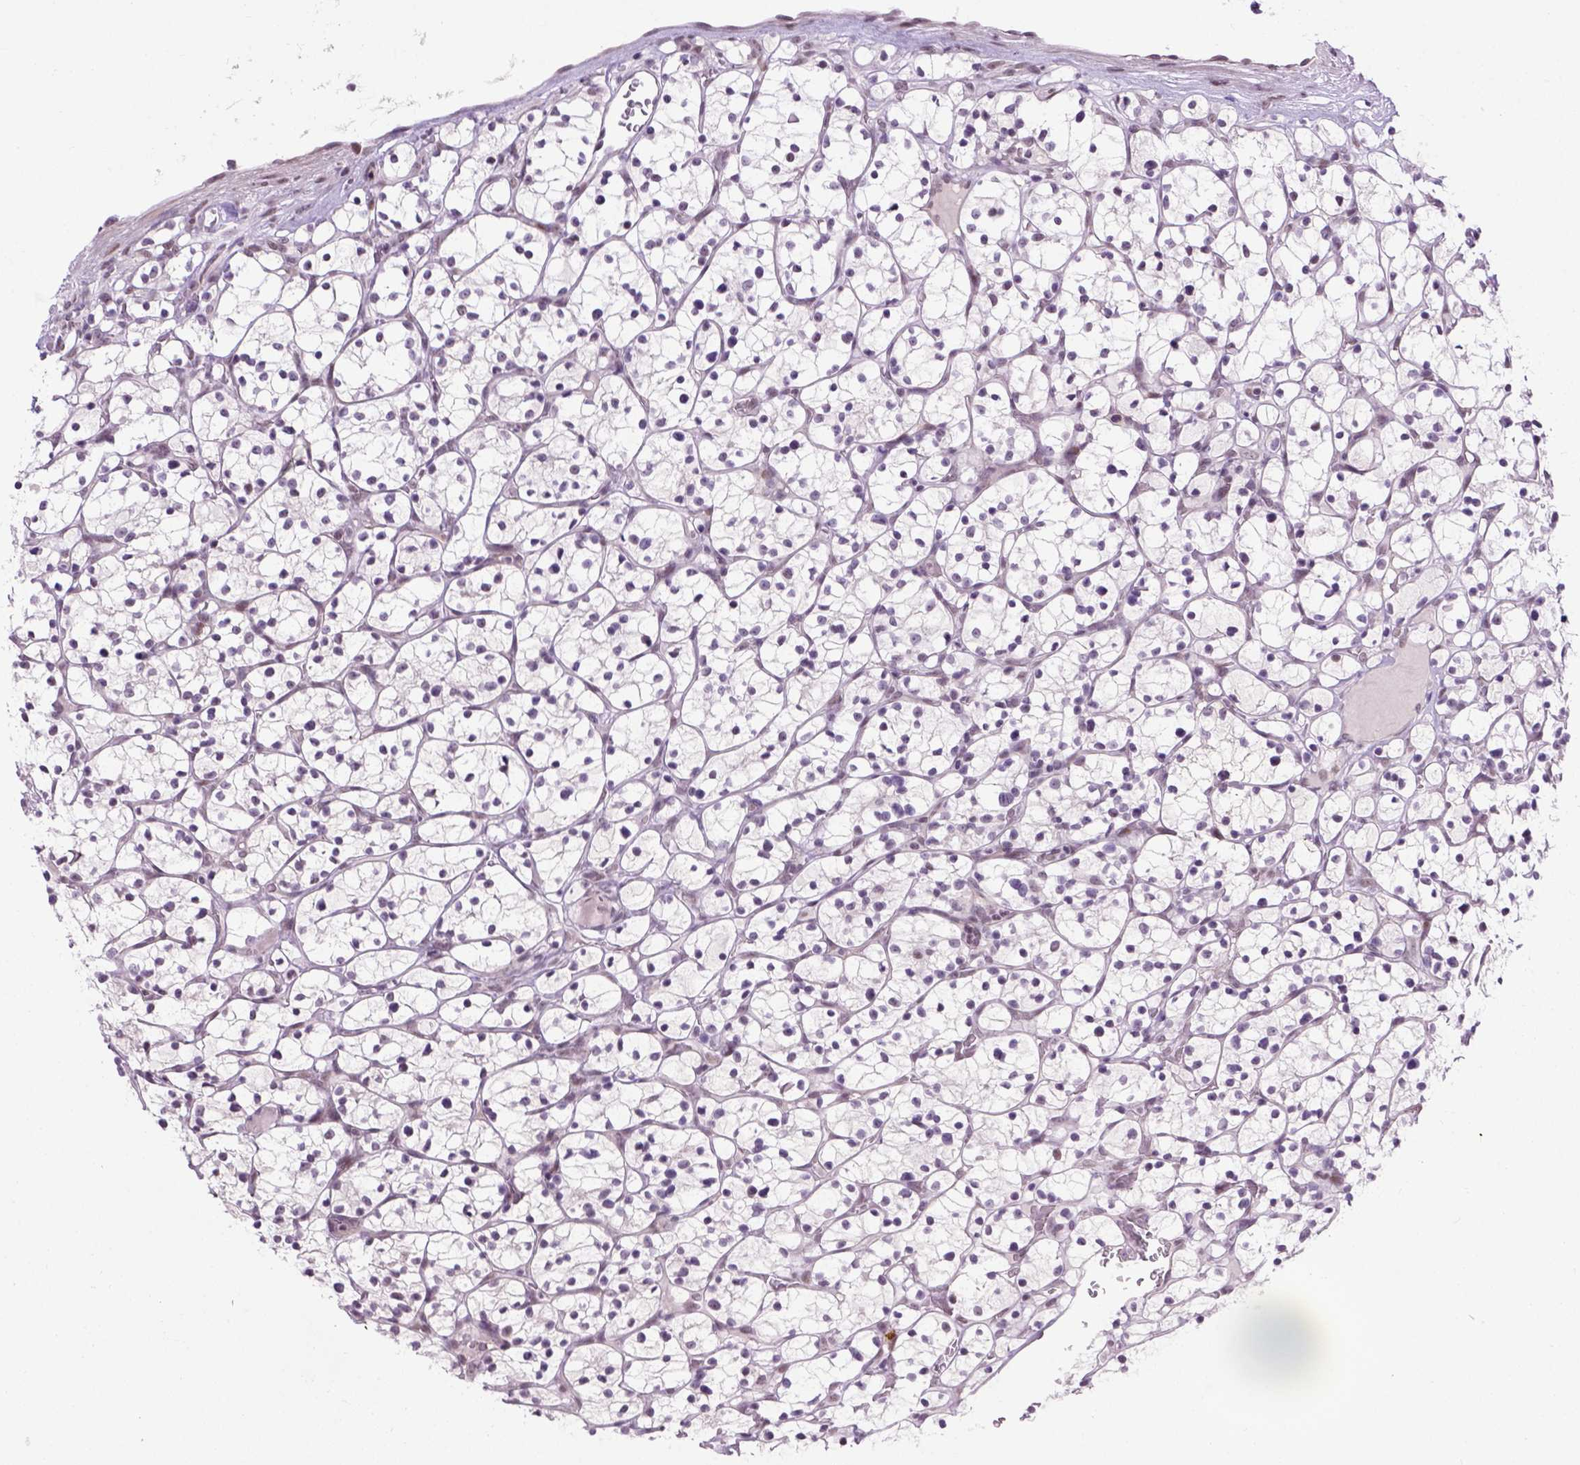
{"staining": {"intensity": "negative", "quantity": "none", "location": "none"}, "tissue": "renal cancer", "cell_type": "Tumor cells", "image_type": "cancer", "snomed": [{"axis": "morphology", "description": "Adenocarcinoma, NOS"}, {"axis": "topography", "description": "Kidney"}], "caption": "High power microscopy histopathology image of an IHC micrograph of adenocarcinoma (renal), revealing no significant expression in tumor cells. (DAB (3,3'-diaminobenzidine) IHC, high magnification).", "gene": "TBPL1", "patient": {"sex": "female", "age": 64}}